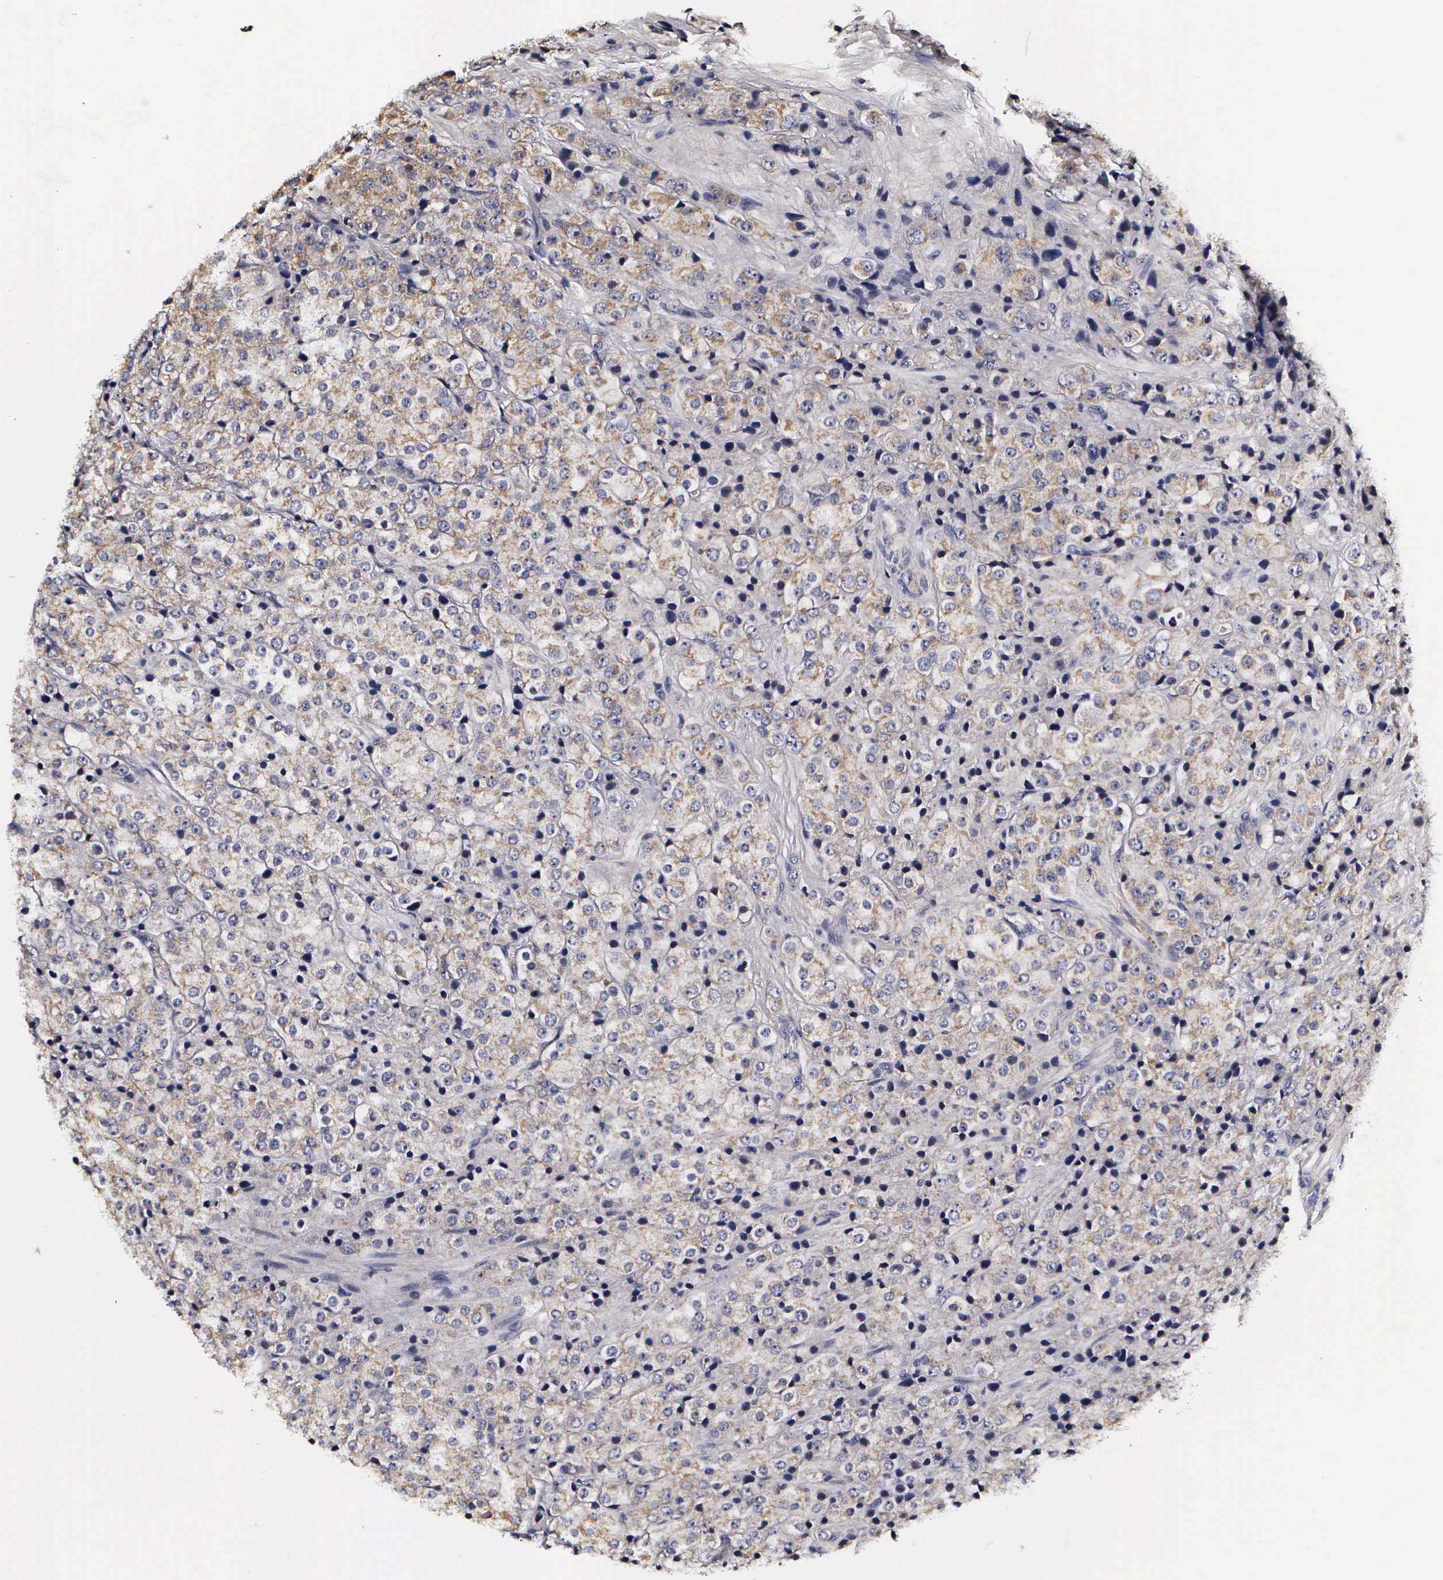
{"staining": {"intensity": "weak", "quantity": ">75%", "location": "cytoplasmic/membranous"}, "tissue": "prostate cancer", "cell_type": "Tumor cells", "image_type": "cancer", "snomed": [{"axis": "morphology", "description": "Adenocarcinoma, Medium grade"}, {"axis": "topography", "description": "Prostate"}], "caption": "IHC (DAB) staining of human prostate cancer shows weak cytoplasmic/membranous protein positivity in approximately >75% of tumor cells.", "gene": "PSMA3", "patient": {"sex": "male", "age": 70}}